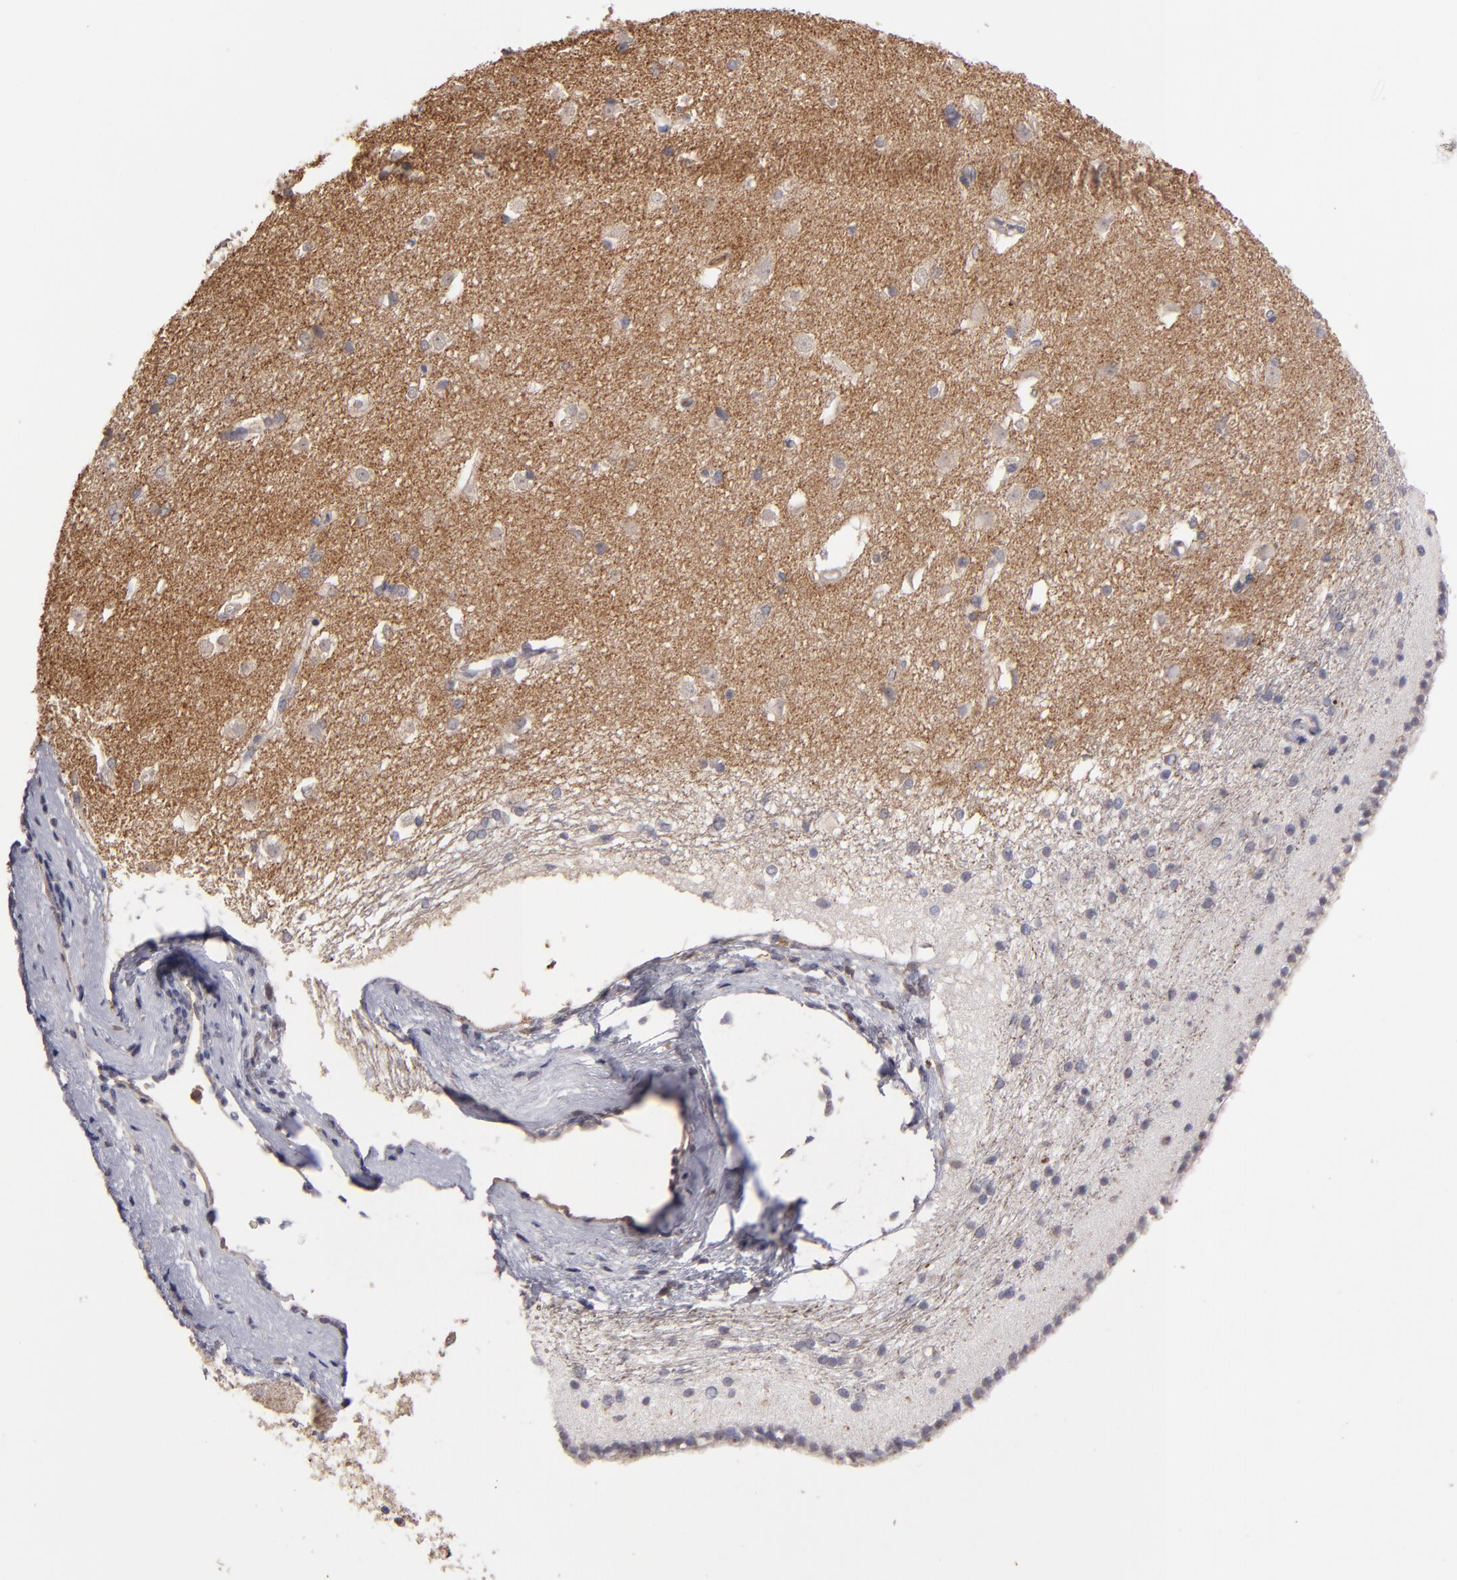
{"staining": {"intensity": "weak", "quantity": "<25%", "location": "cytoplasmic/membranous"}, "tissue": "caudate", "cell_type": "Glial cells", "image_type": "normal", "snomed": [{"axis": "morphology", "description": "Normal tissue, NOS"}, {"axis": "topography", "description": "Lateral ventricle wall"}], "caption": "Histopathology image shows no significant protein staining in glial cells of normal caudate.", "gene": "SERPINA7", "patient": {"sex": "female", "age": 19}}